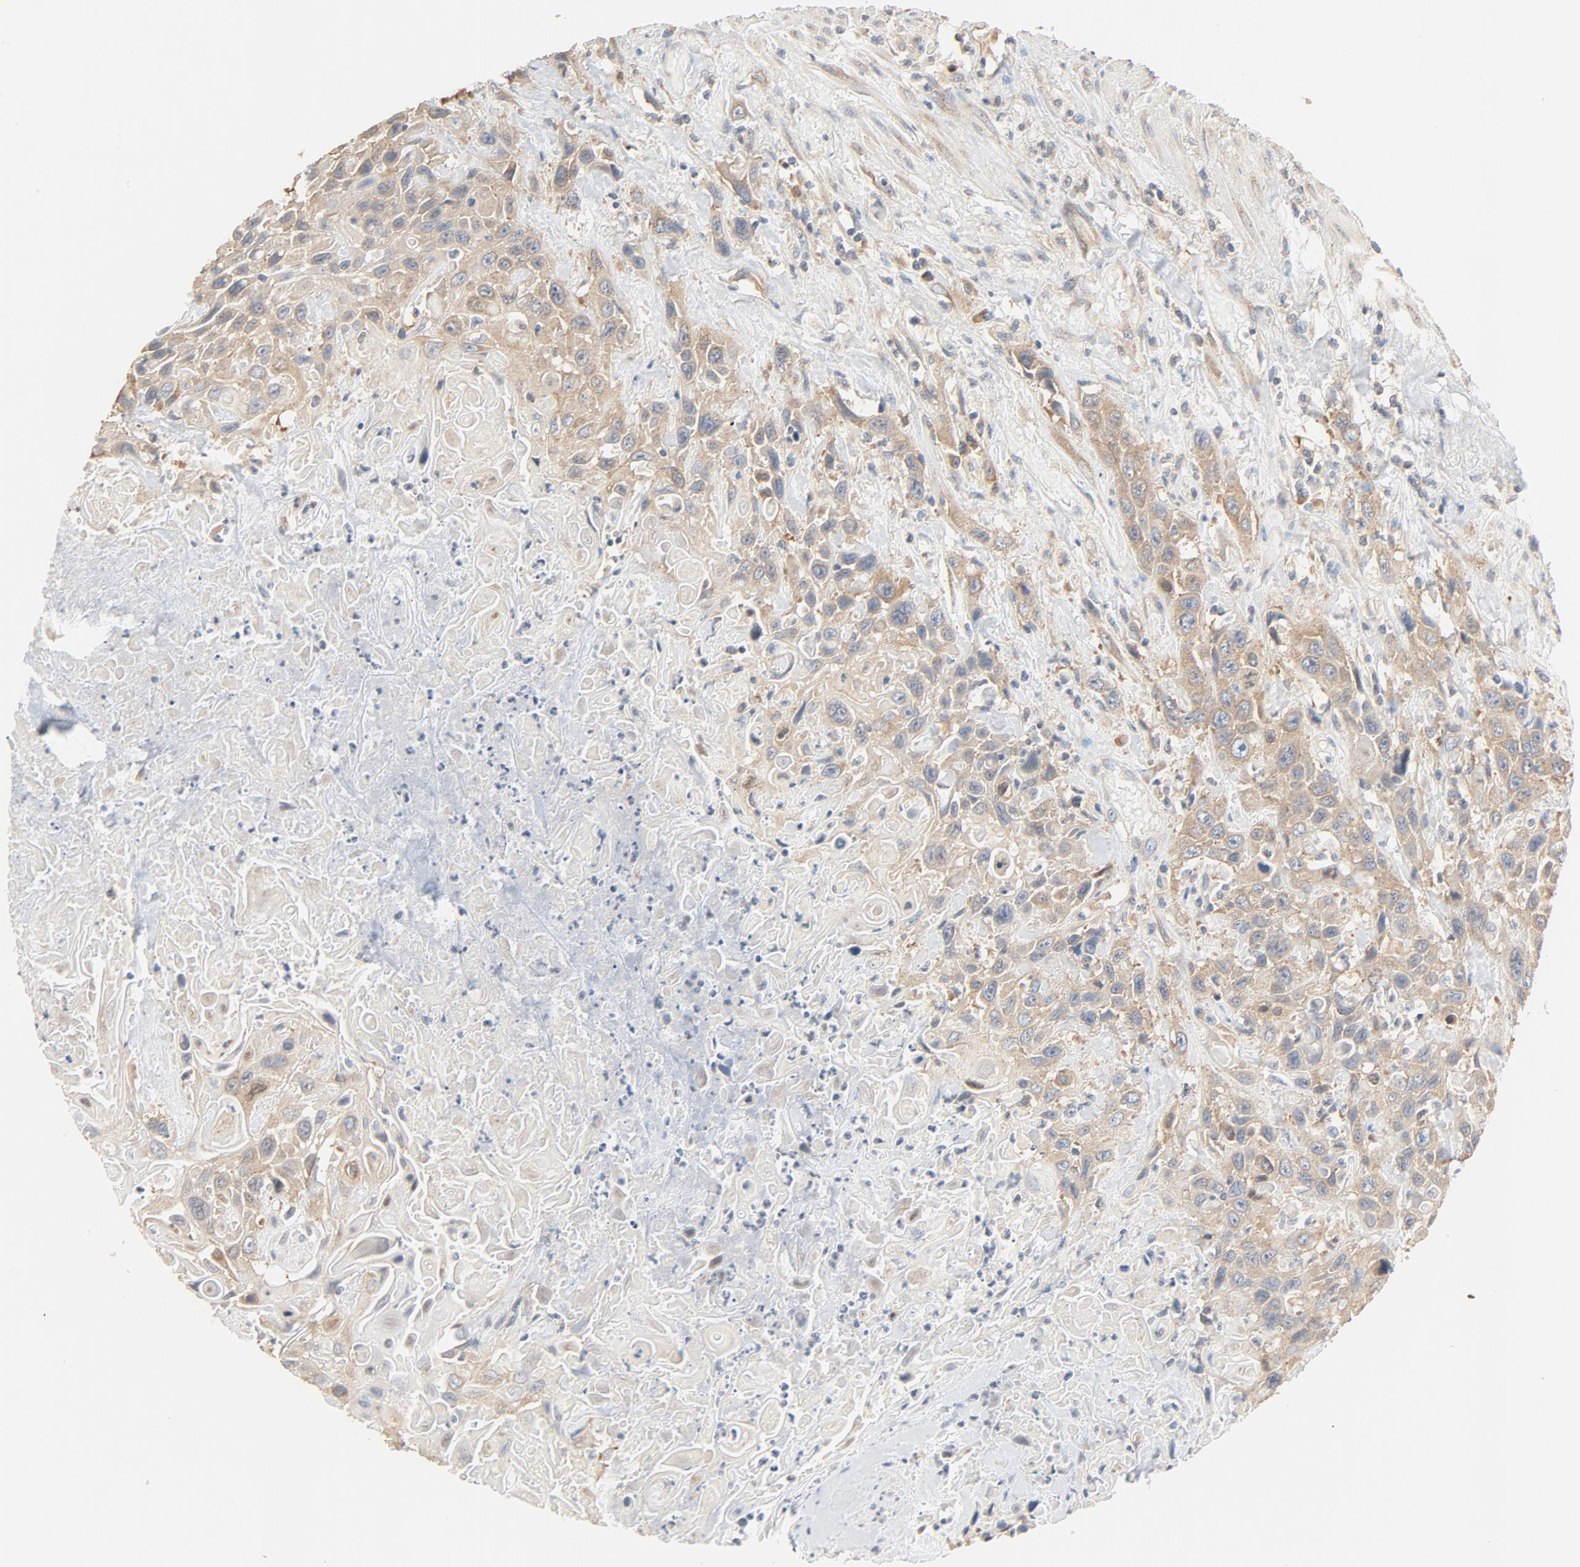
{"staining": {"intensity": "moderate", "quantity": ">75%", "location": "cytoplasmic/membranous"}, "tissue": "urothelial cancer", "cell_type": "Tumor cells", "image_type": "cancer", "snomed": [{"axis": "morphology", "description": "Urothelial carcinoma, High grade"}, {"axis": "topography", "description": "Urinary bladder"}], "caption": "Approximately >75% of tumor cells in human high-grade urothelial carcinoma exhibit moderate cytoplasmic/membranous protein expression as visualized by brown immunohistochemical staining.", "gene": "RPS6", "patient": {"sex": "female", "age": 84}}